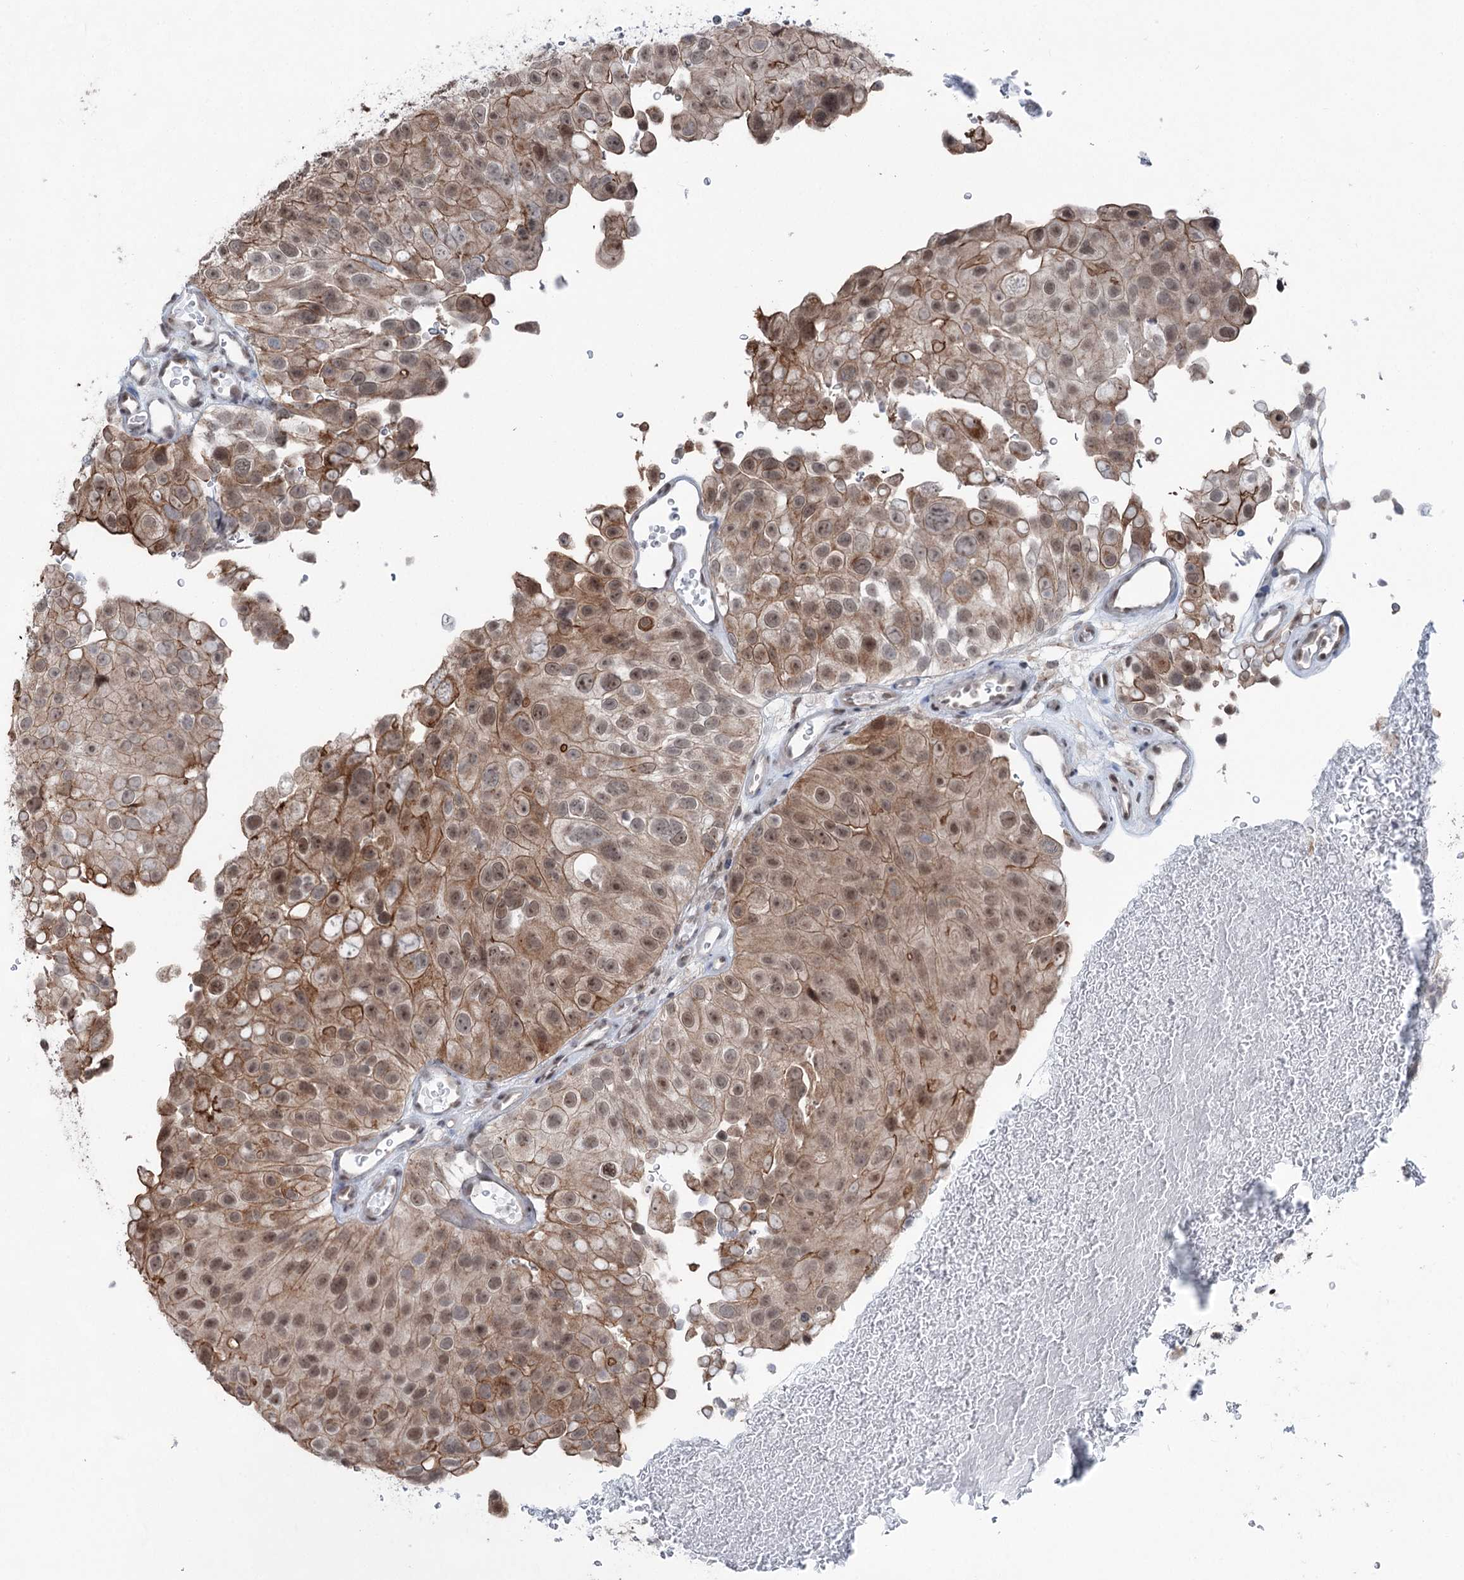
{"staining": {"intensity": "moderate", "quantity": ">75%", "location": "cytoplasmic/membranous,nuclear"}, "tissue": "urothelial cancer", "cell_type": "Tumor cells", "image_type": "cancer", "snomed": [{"axis": "morphology", "description": "Urothelial carcinoma, Low grade"}, {"axis": "topography", "description": "Urinary bladder"}], "caption": "Moderate cytoplasmic/membranous and nuclear positivity is present in approximately >75% of tumor cells in urothelial cancer.", "gene": "ZCCHC8", "patient": {"sex": "male", "age": 78}}